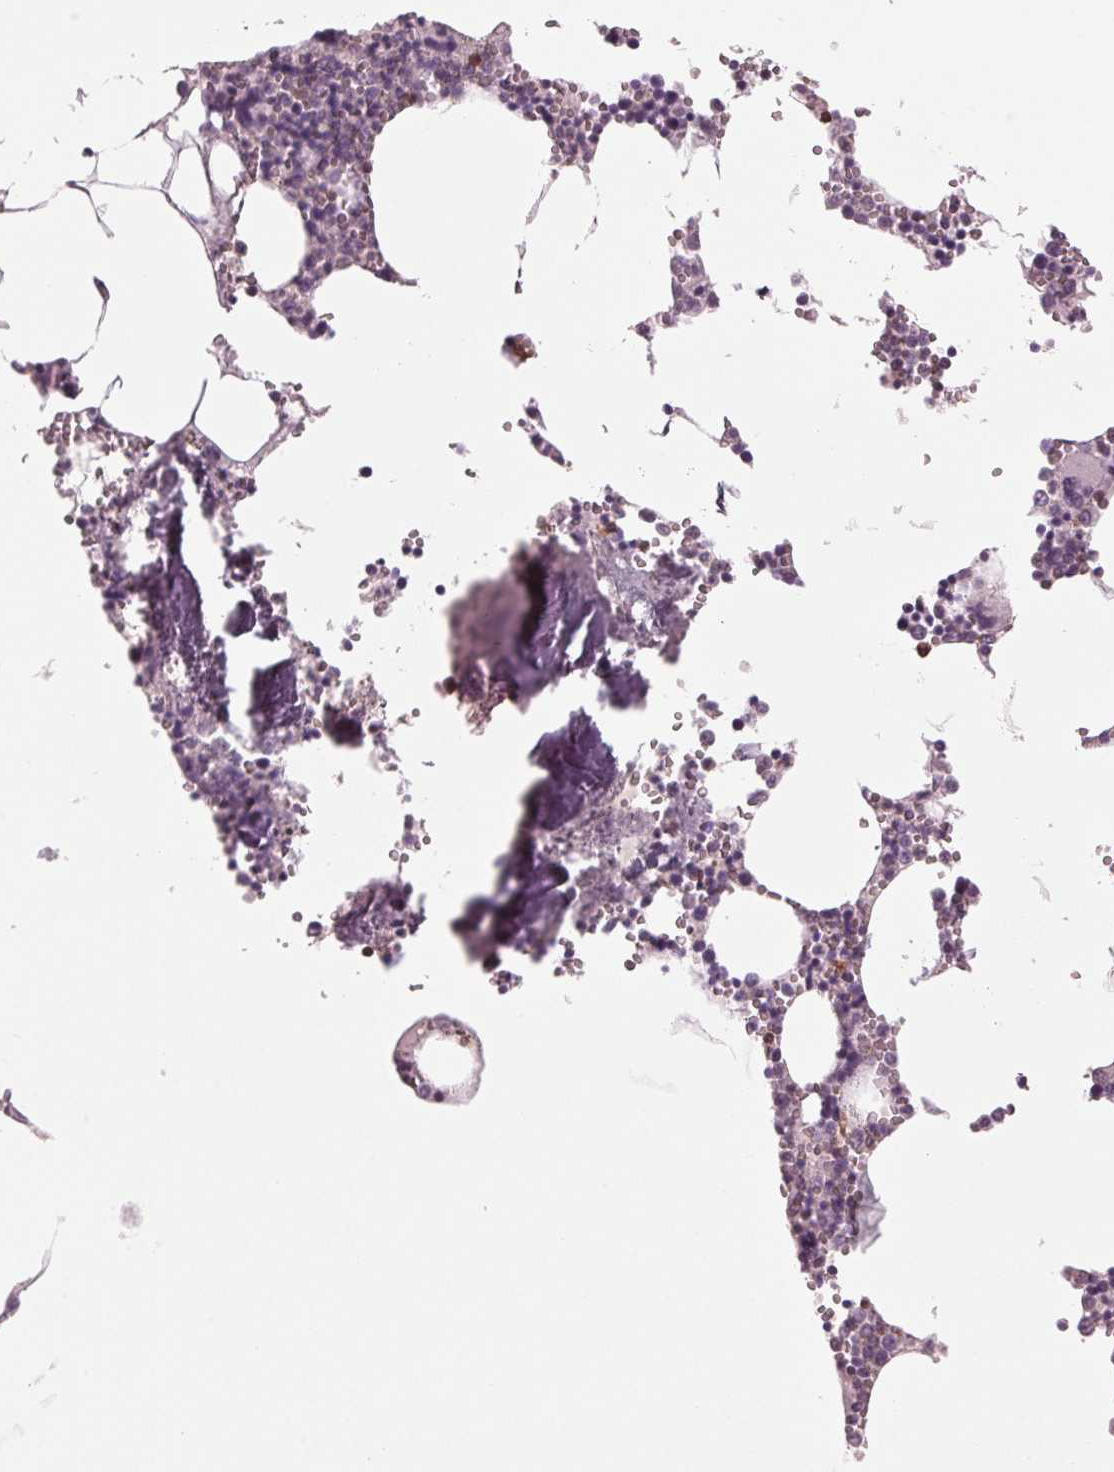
{"staining": {"intensity": "negative", "quantity": "none", "location": "none"}, "tissue": "bone marrow", "cell_type": "Hematopoietic cells", "image_type": "normal", "snomed": [{"axis": "morphology", "description": "Normal tissue, NOS"}, {"axis": "topography", "description": "Bone marrow"}], "caption": "The photomicrograph demonstrates no staining of hematopoietic cells in unremarkable bone marrow.", "gene": "BTLA", "patient": {"sex": "male", "age": 54}}